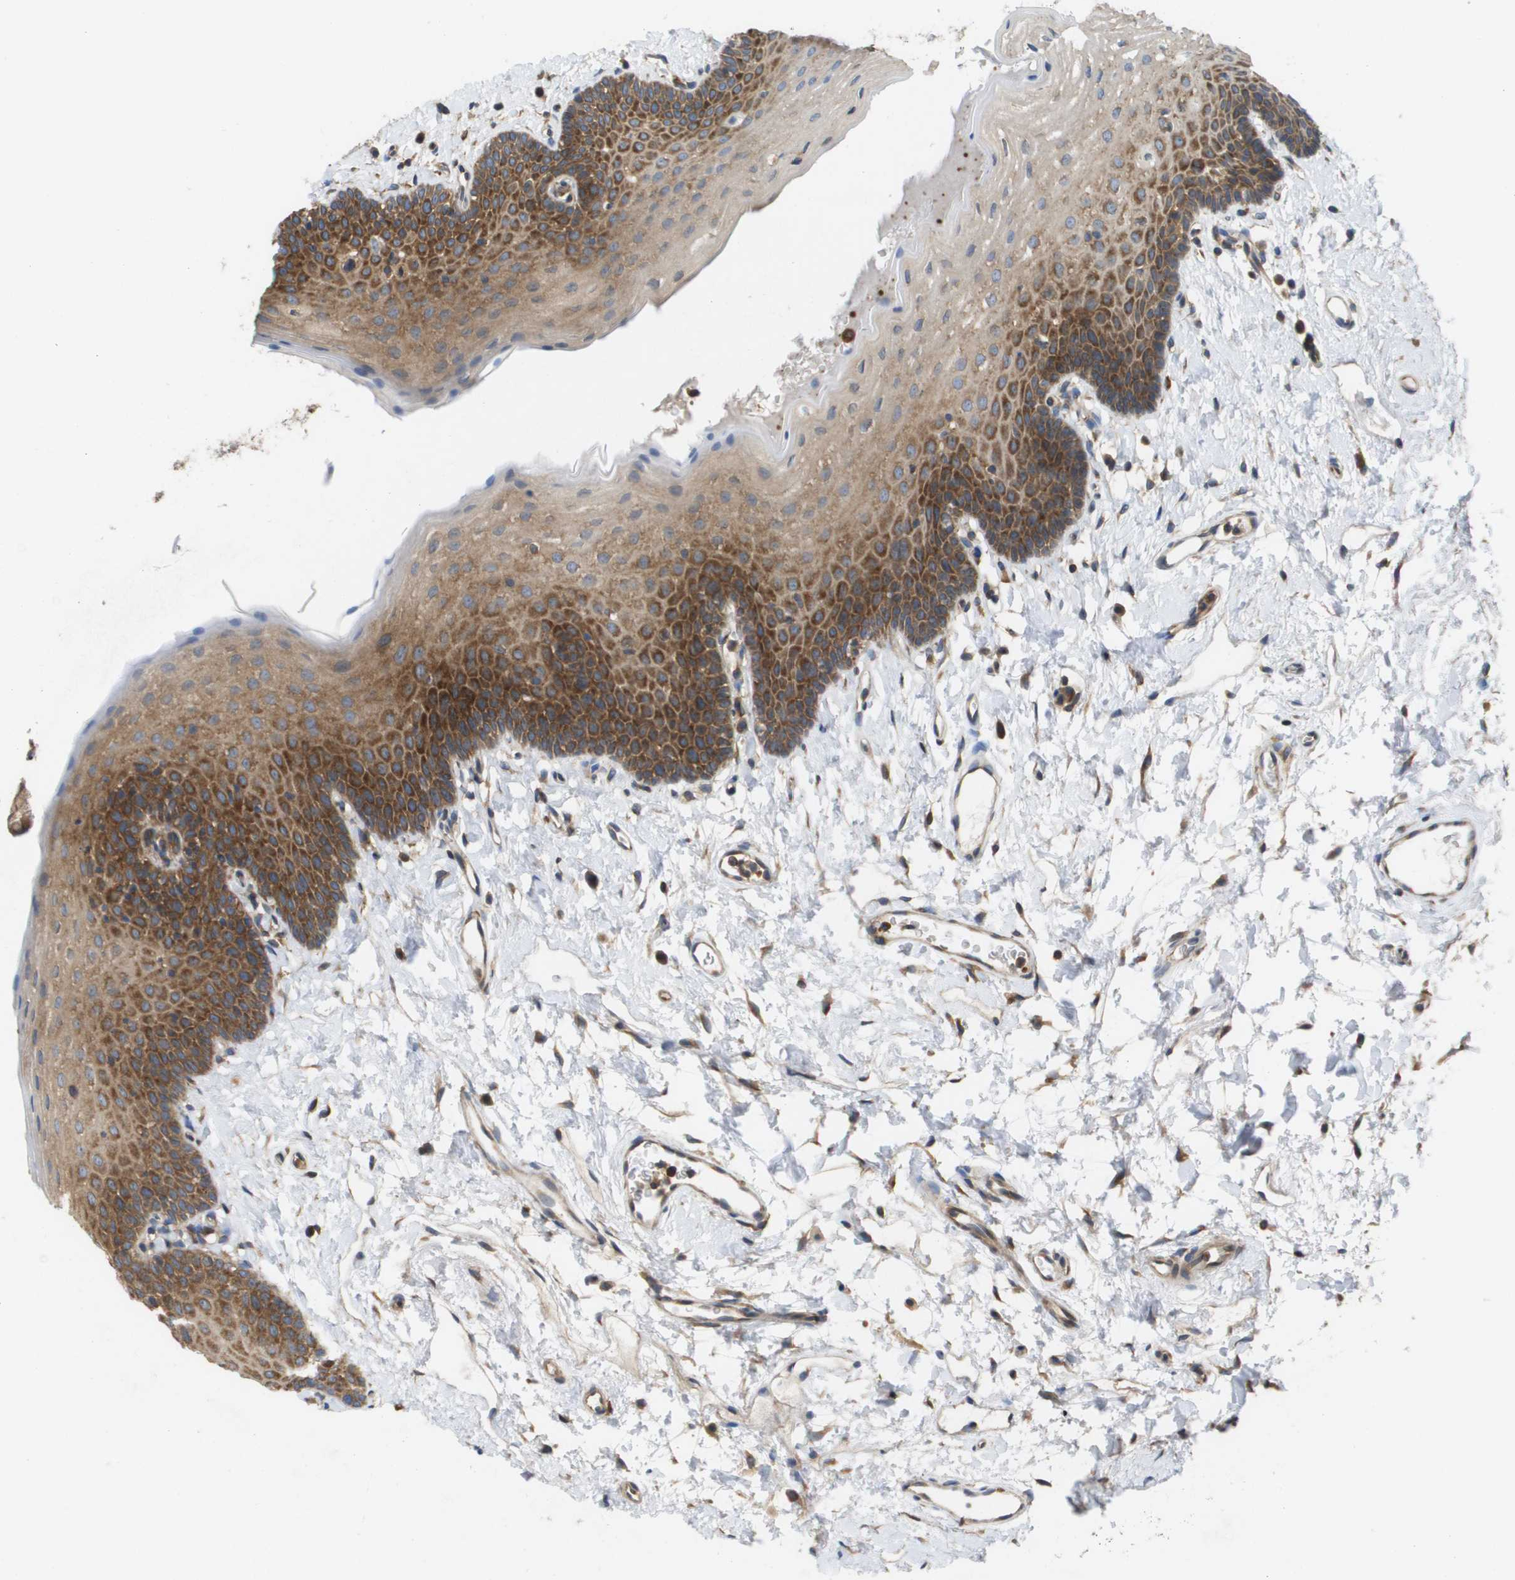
{"staining": {"intensity": "strong", "quantity": "25%-75%", "location": "cytoplasmic/membranous"}, "tissue": "oral mucosa", "cell_type": "Squamous epithelial cells", "image_type": "normal", "snomed": [{"axis": "morphology", "description": "Normal tissue, NOS"}, {"axis": "topography", "description": "Oral tissue"}], "caption": "A brown stain labels strong cytoplasmic/membranous expression of a protein in squamous epithelial cells of normal human oral mucosa.", "gene": "EIF4G2", "patient": {"sex": "male", "age": 66}}